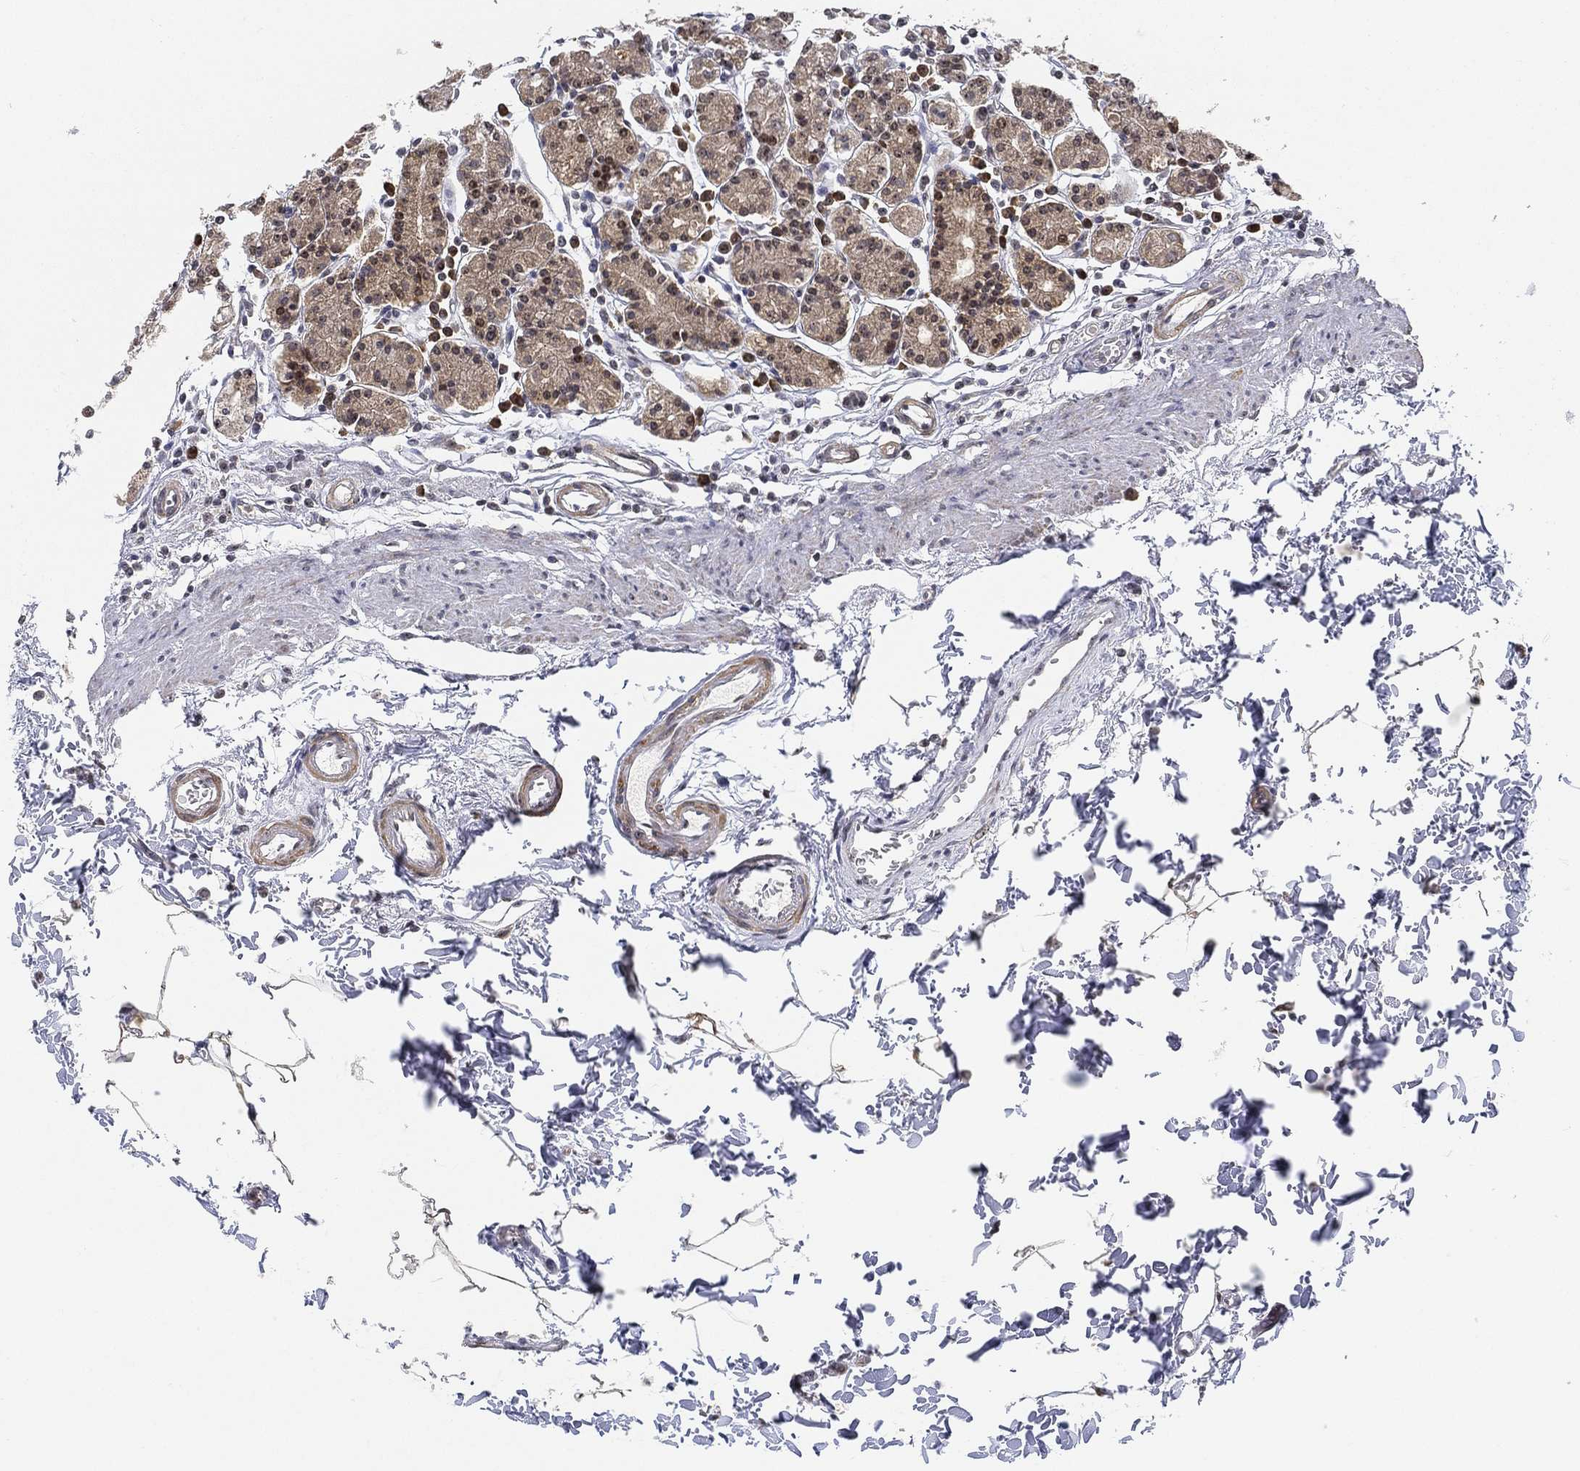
{"staining": {"intensity": "strong", "quantity": "25%-75%", "location": "cytoplasmic/membranous,nuclear"}, "tissue": "stomach", "cell_type": "Glandular cells", "image_type": "normal", "snomed": [{"axis": "morphology", "description": "Normal tissue, NOS"}, {"axis": "topography", "description": "Stomach, upper"}, {"axis": "topography", "description": "Stomach"}], "caption": "The image exhibits staining of normal stomach, revealing strong cytoplasmic/membranous,nuclear protein expression (brown color) within glandular cells.", "gene": "PPP1R16B", "patient": {"sex": "male", "age": 62}}